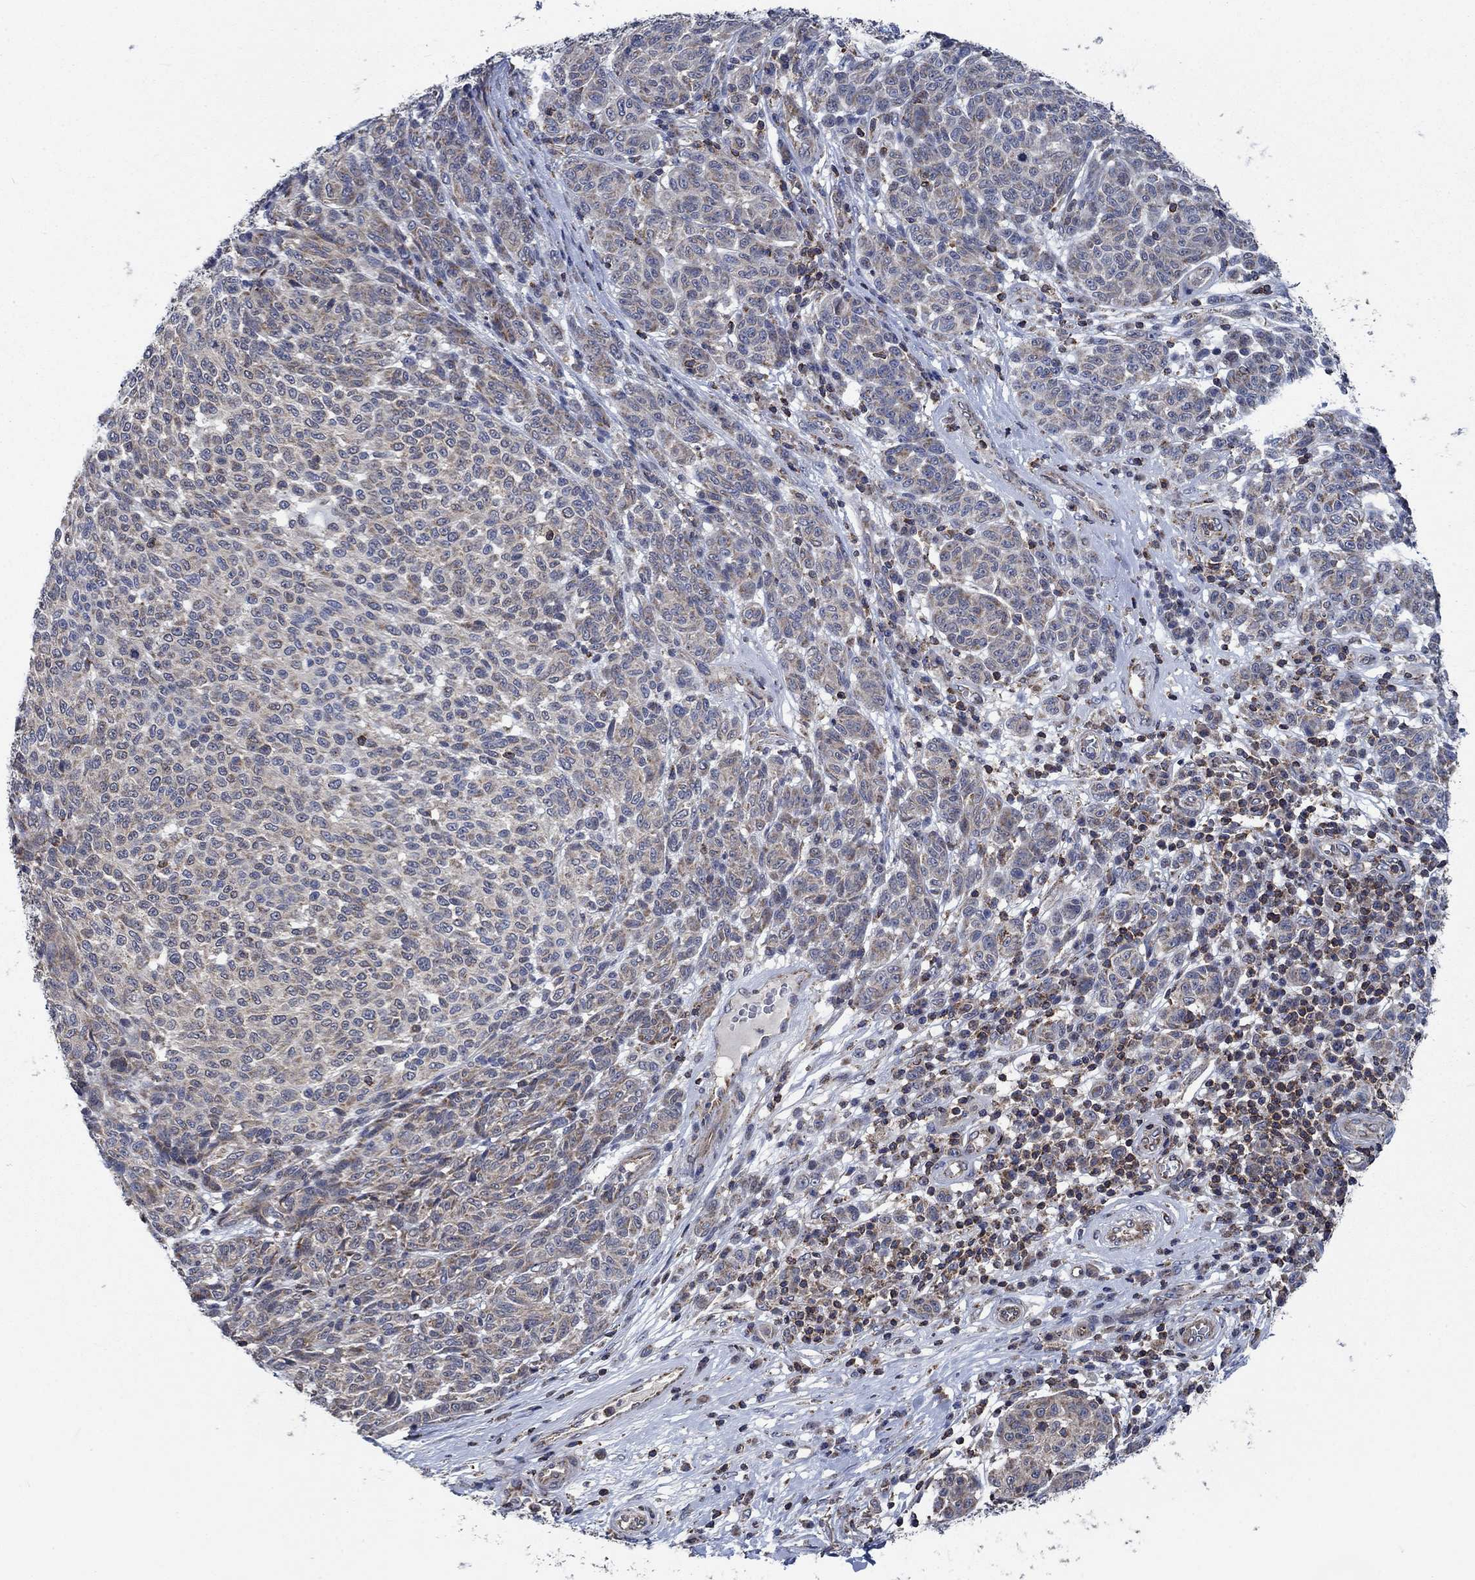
{"staining": {"intensity": "weak", "quantity": "25%-75%", "location": "cytoplasmic/membranous"}, "tissue": "melanoma", "cell_type": "Tumor cells", "image_type": "cancer", "snomed": [{"axis": "morphology", "description": "Malignant melanoma, NOS"}, {"axis": "topography", "description": "Skin"}], "caption": "Tumor cells display low levels of weak cytoplasmic/membranous positivity in about 25%-75% of cells in melanoma.", "gene": "STXBP6", "patient": {"sex": "male", "age": 59}}